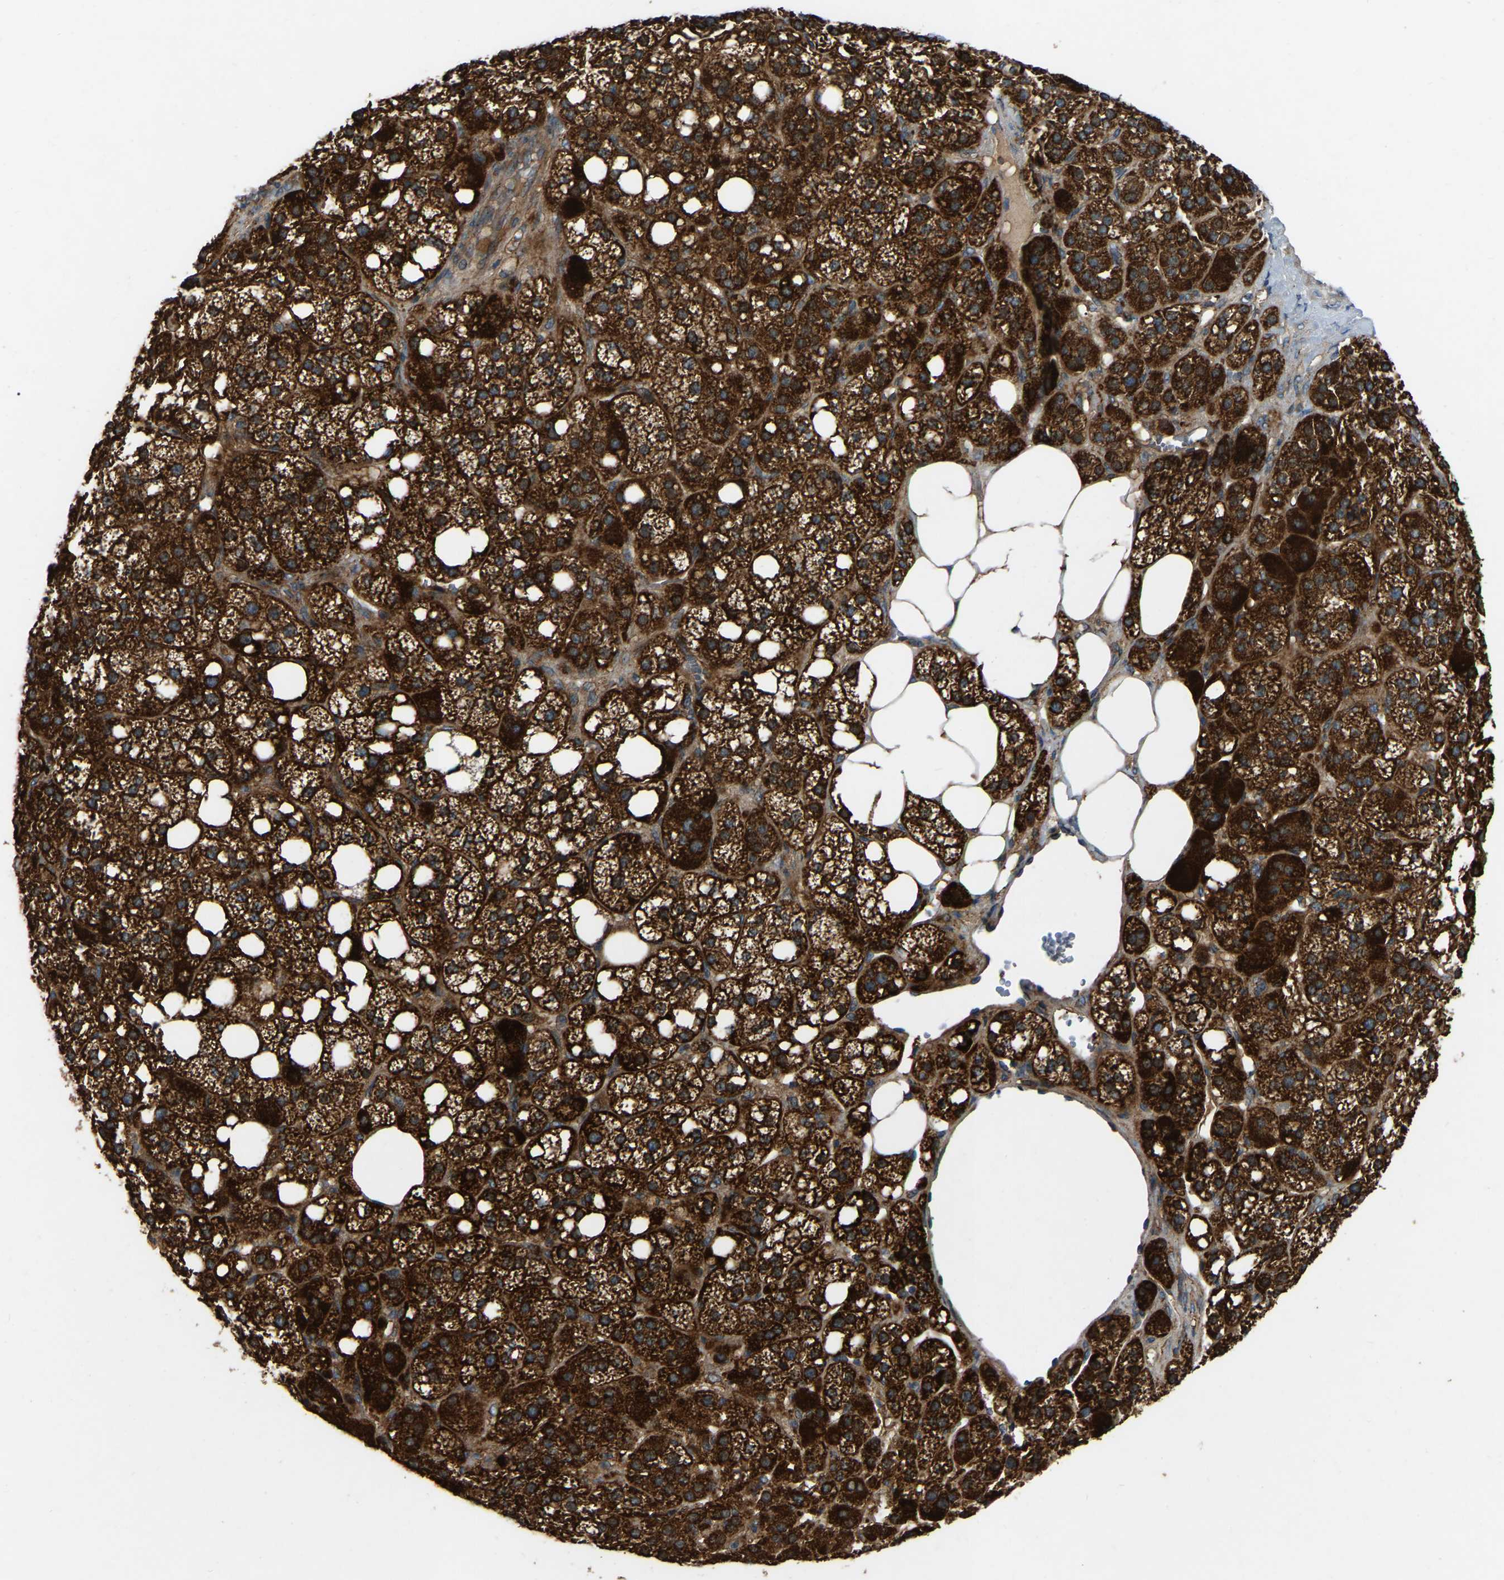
{"staining": {"intensity": "strong", "quantity": ">75%", "location": "cytoplasmic/membranous"}, "tissue": "adrenal gland", "cell_type": "Glandular cells", "image_type": "normal", "snomed": [{"axis": "morphology", "description": "Normal tissue, NOS"}, {"axis": "topography", "description": "Adrenal gland"}], "caption": "The photomicrograph exhibits a brown stain indicating the presence of a protein in the cytoplasmic/membranous of glandular cells in adrenal gland. Immunohistochemistry stains the protein of interest in brown and the nuclei are stained blue.", "gene": "SAMD9L", "patient": {"sex": "female", "age": 59}}